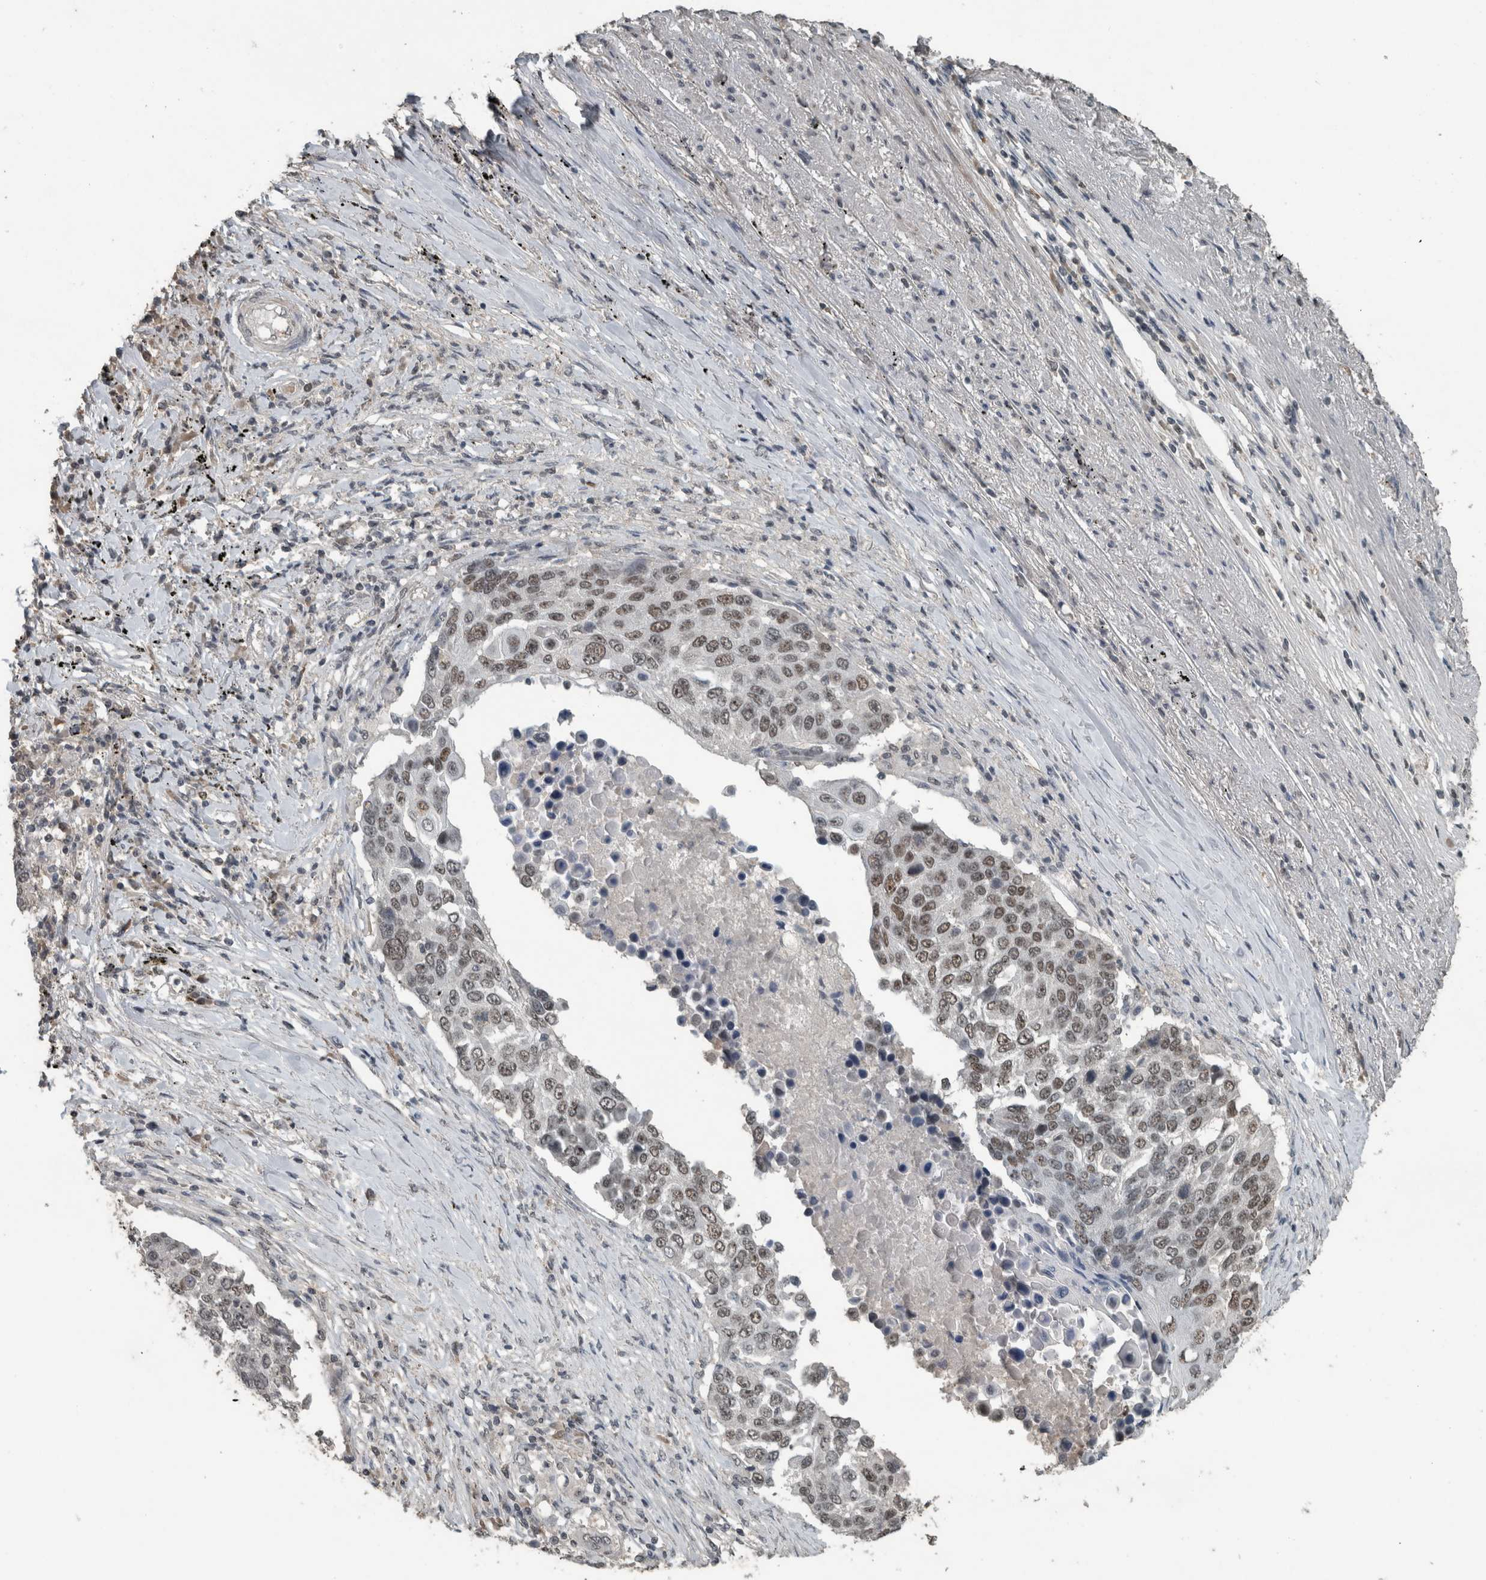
{"staining": {"intensity": "weak", "quantity": ">75%", "location": "nuclear"}, "tissue": "lung cancer", "cell_type": "Tumor cells", "image_type": "cancer", "snomed": [{"axis": "morphology", "description": "Squamous cell carcinoma, NOS"}, {"axis": "topography", "description": "Lung"}], "caption": "Brown immunohistochemical staining in human lung cancer shows weak nuclear expression in about >75% of tumor cells. (DAB (3,3'-diaminobenzidine) IHC, brown staining for protein, blue staining for nuclei).", "gene": "ZNF24", "patient": {"sex": "male", "age": 66}}